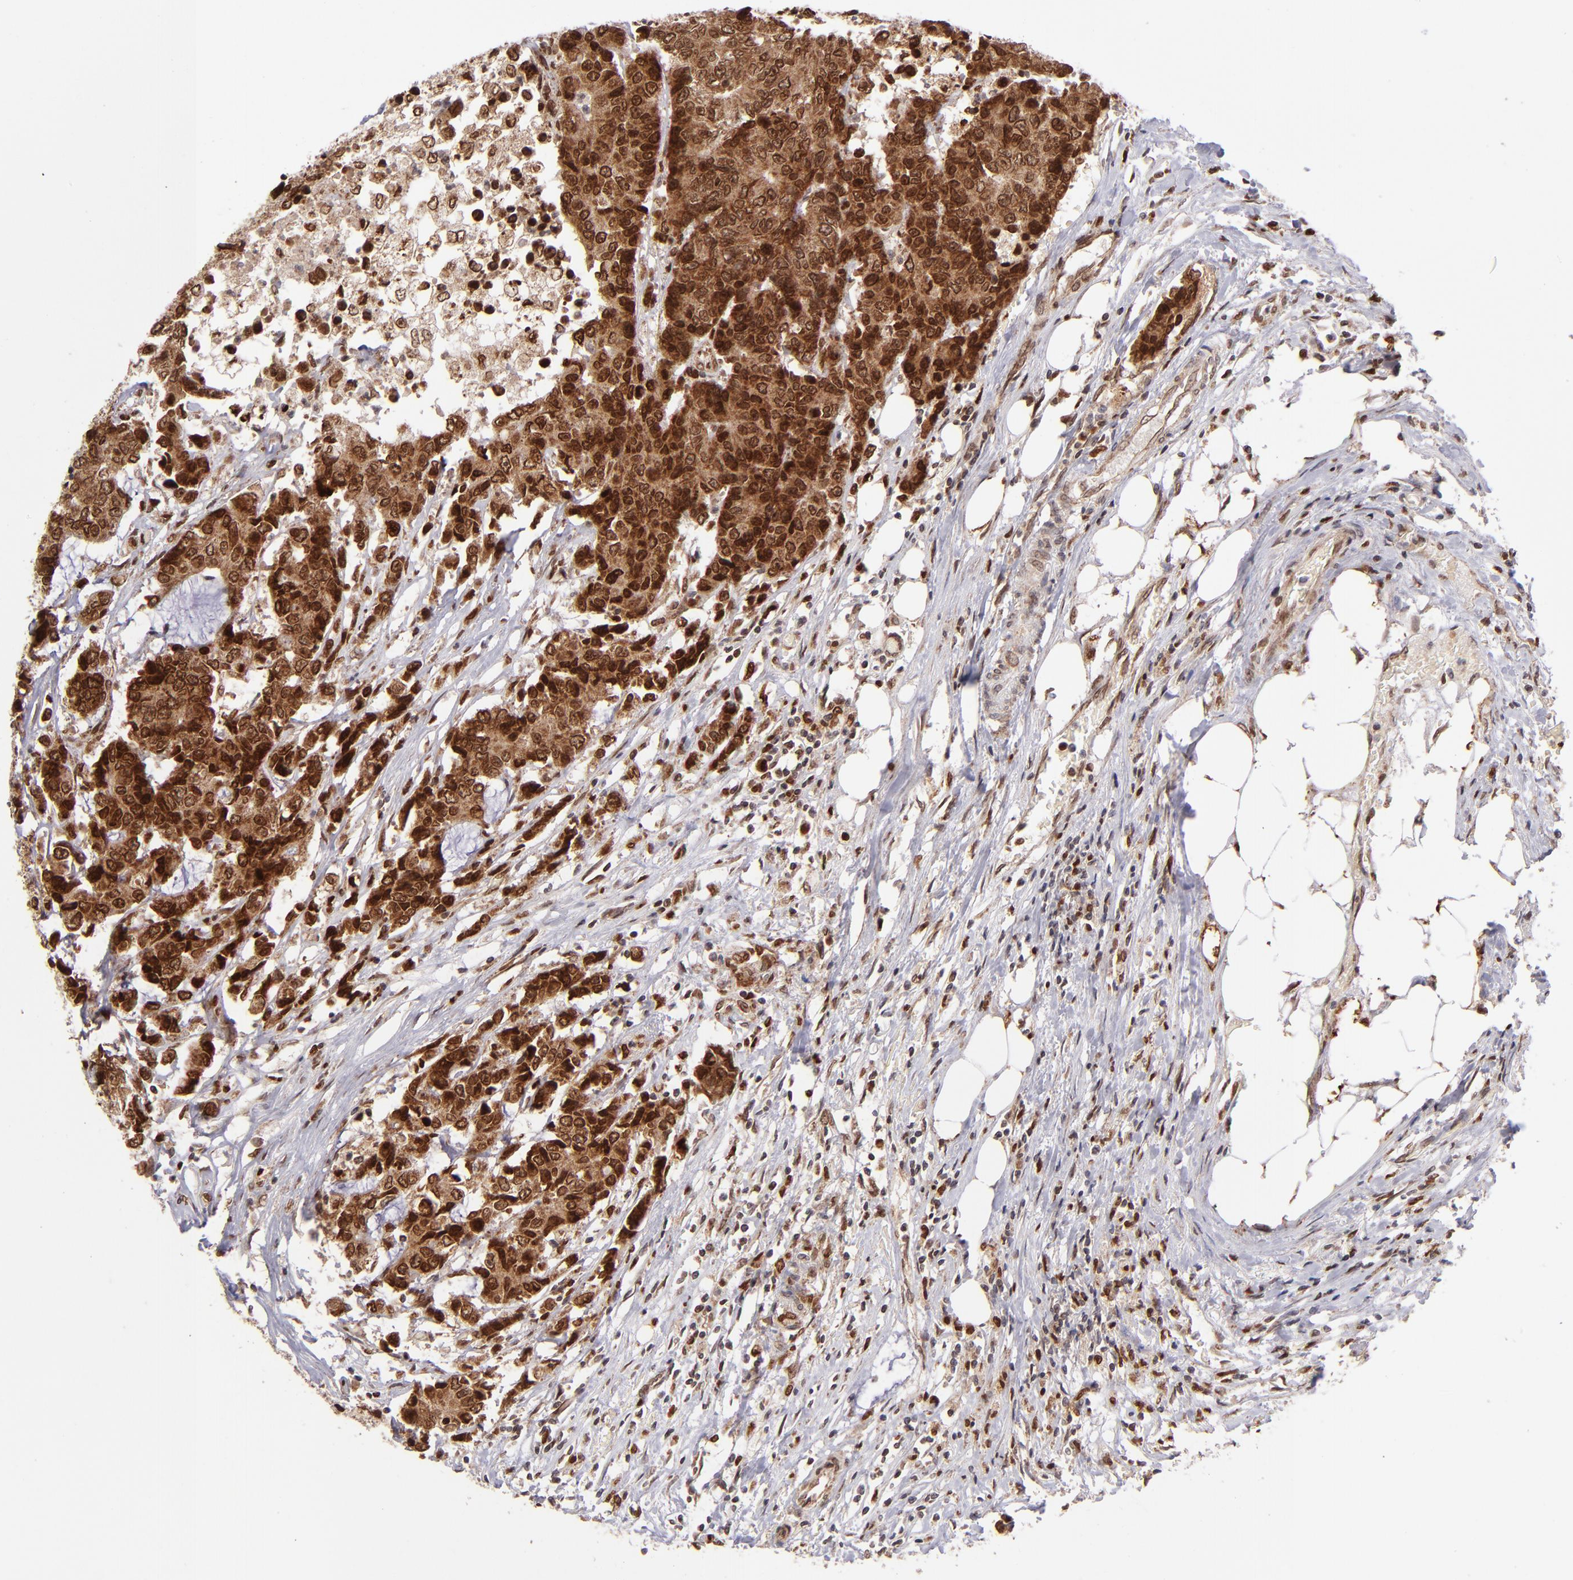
{"staining": {"intensity": "strong", "quantity": ">75%", "location": "cytoplasmic/membranous,nuclear"}, "tissue": "colorectal cancer", "cell_type": "Tumor cells", "image_type": "cancer", "snomed": [{"axis": "morphology", "description": "Adenocarcinoma, NOS"}, {"axis": "topography", "description": "Colon"}], "caption": "Immunohistochemistry micrograph of neoplastic tissue: human colorectal adenocarcinoma stained using immunohistochemistry displays high levels of strong protein expression localized specifically in the cytoplasmic/membranous and nuclear of tumor cells, appearing as a cytoplasmic/membranous and nuclear brown color.", "gene": "TOP1MT", "patient": {"sex": "female", "age": 86}}